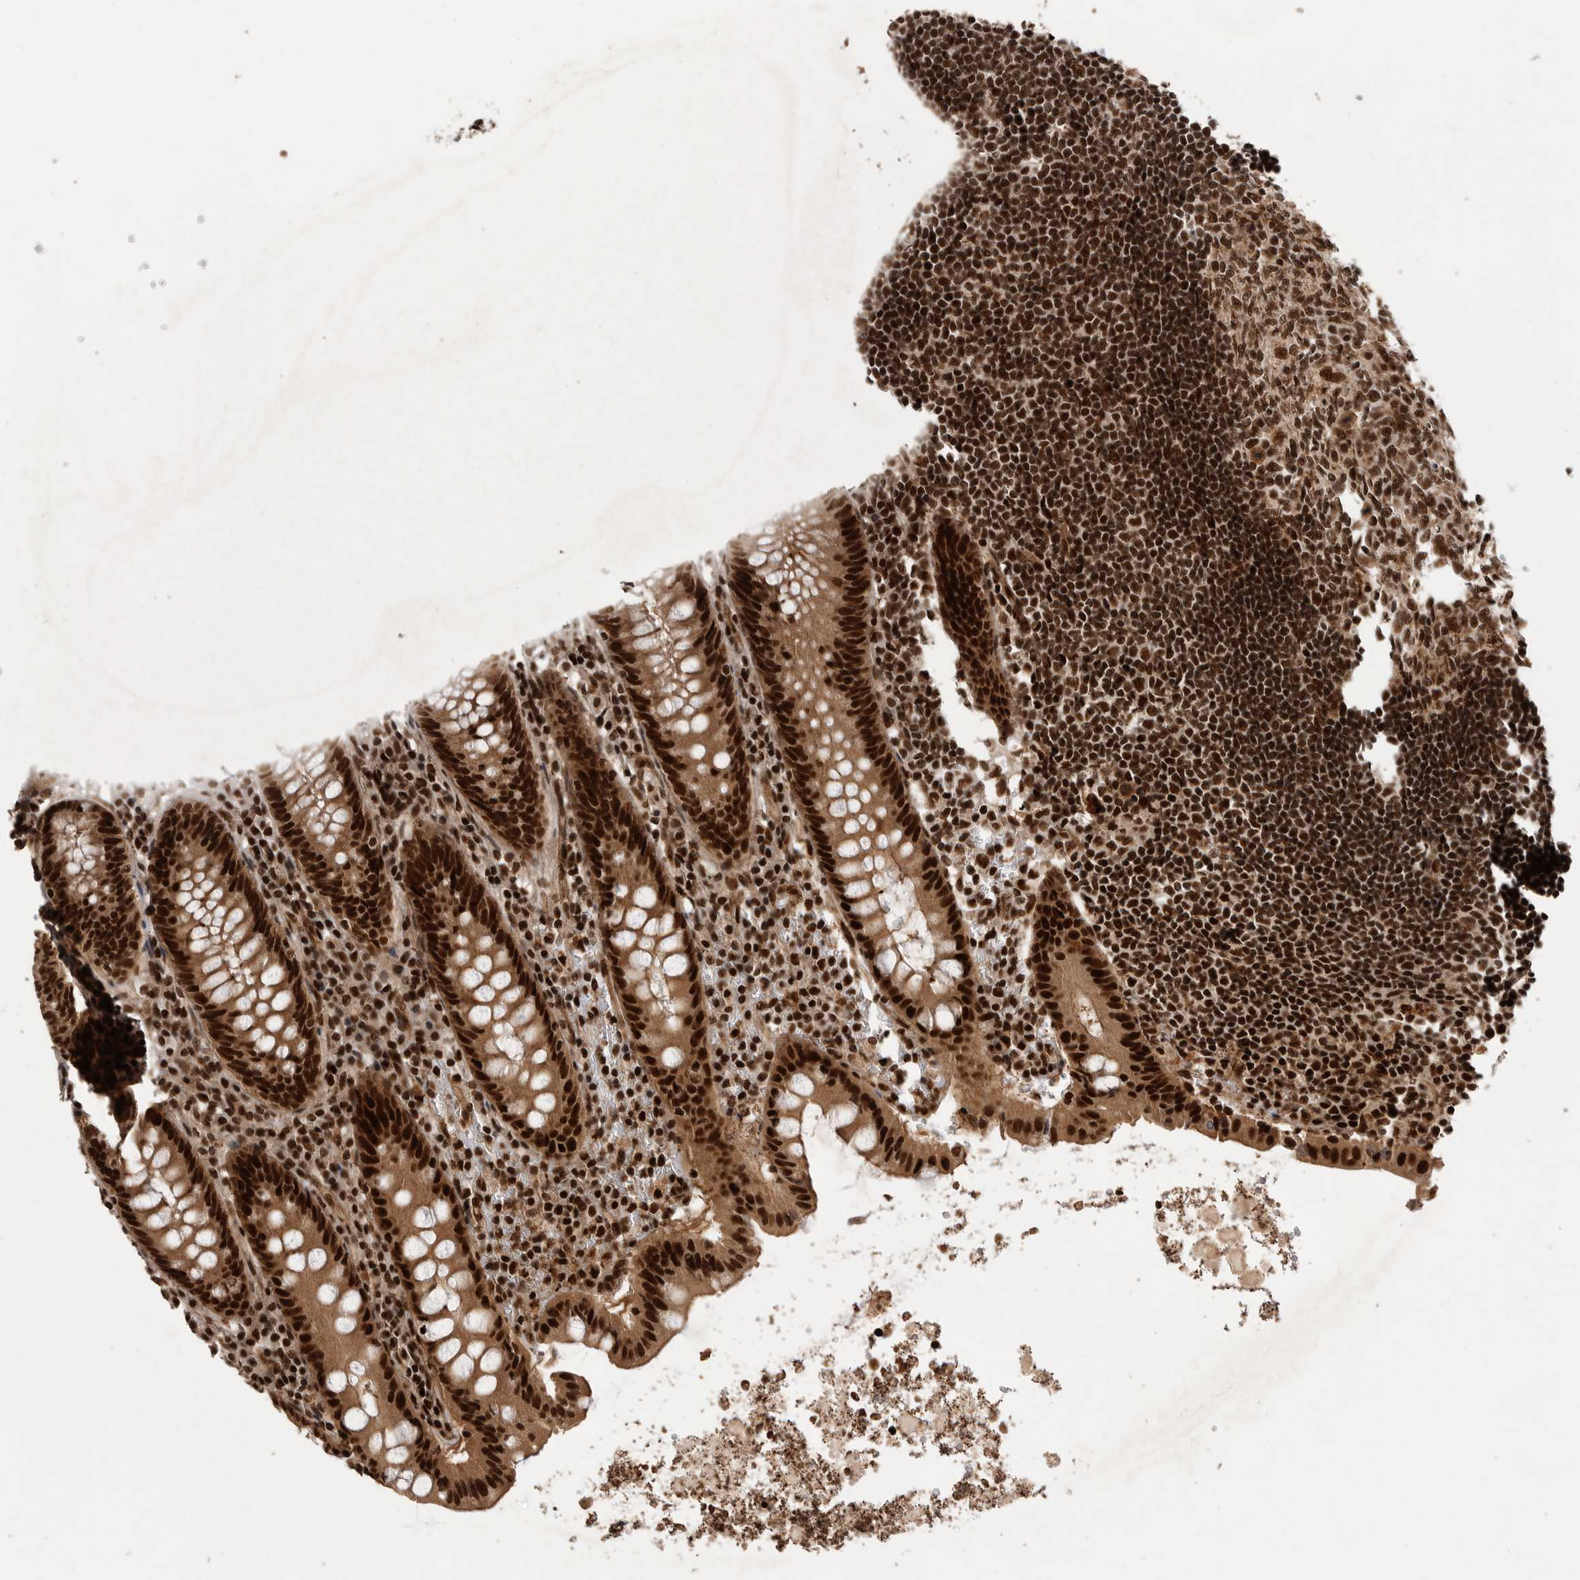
{"staining": {"intensity": "strong", "quantity": ">75%", "location": "nuclear"}, "tissue": "appendix", "cell_type": "Glandular cells", "image_type": "normal", "snomed": [{"axis": "morphology", "description": "Normal tissue, NOS"}, {"axis": "topography", "description": "Appendix"}], "caption": "Protein expression analysis of unremarkable appendix demonstrates strong nuclear expression in about >75% of glandular cells. (Brightfield microscopy of DAB IHC at high magnification).", "gene": "PPP1R8", "patient": {"sex": "female", "age": 54}}